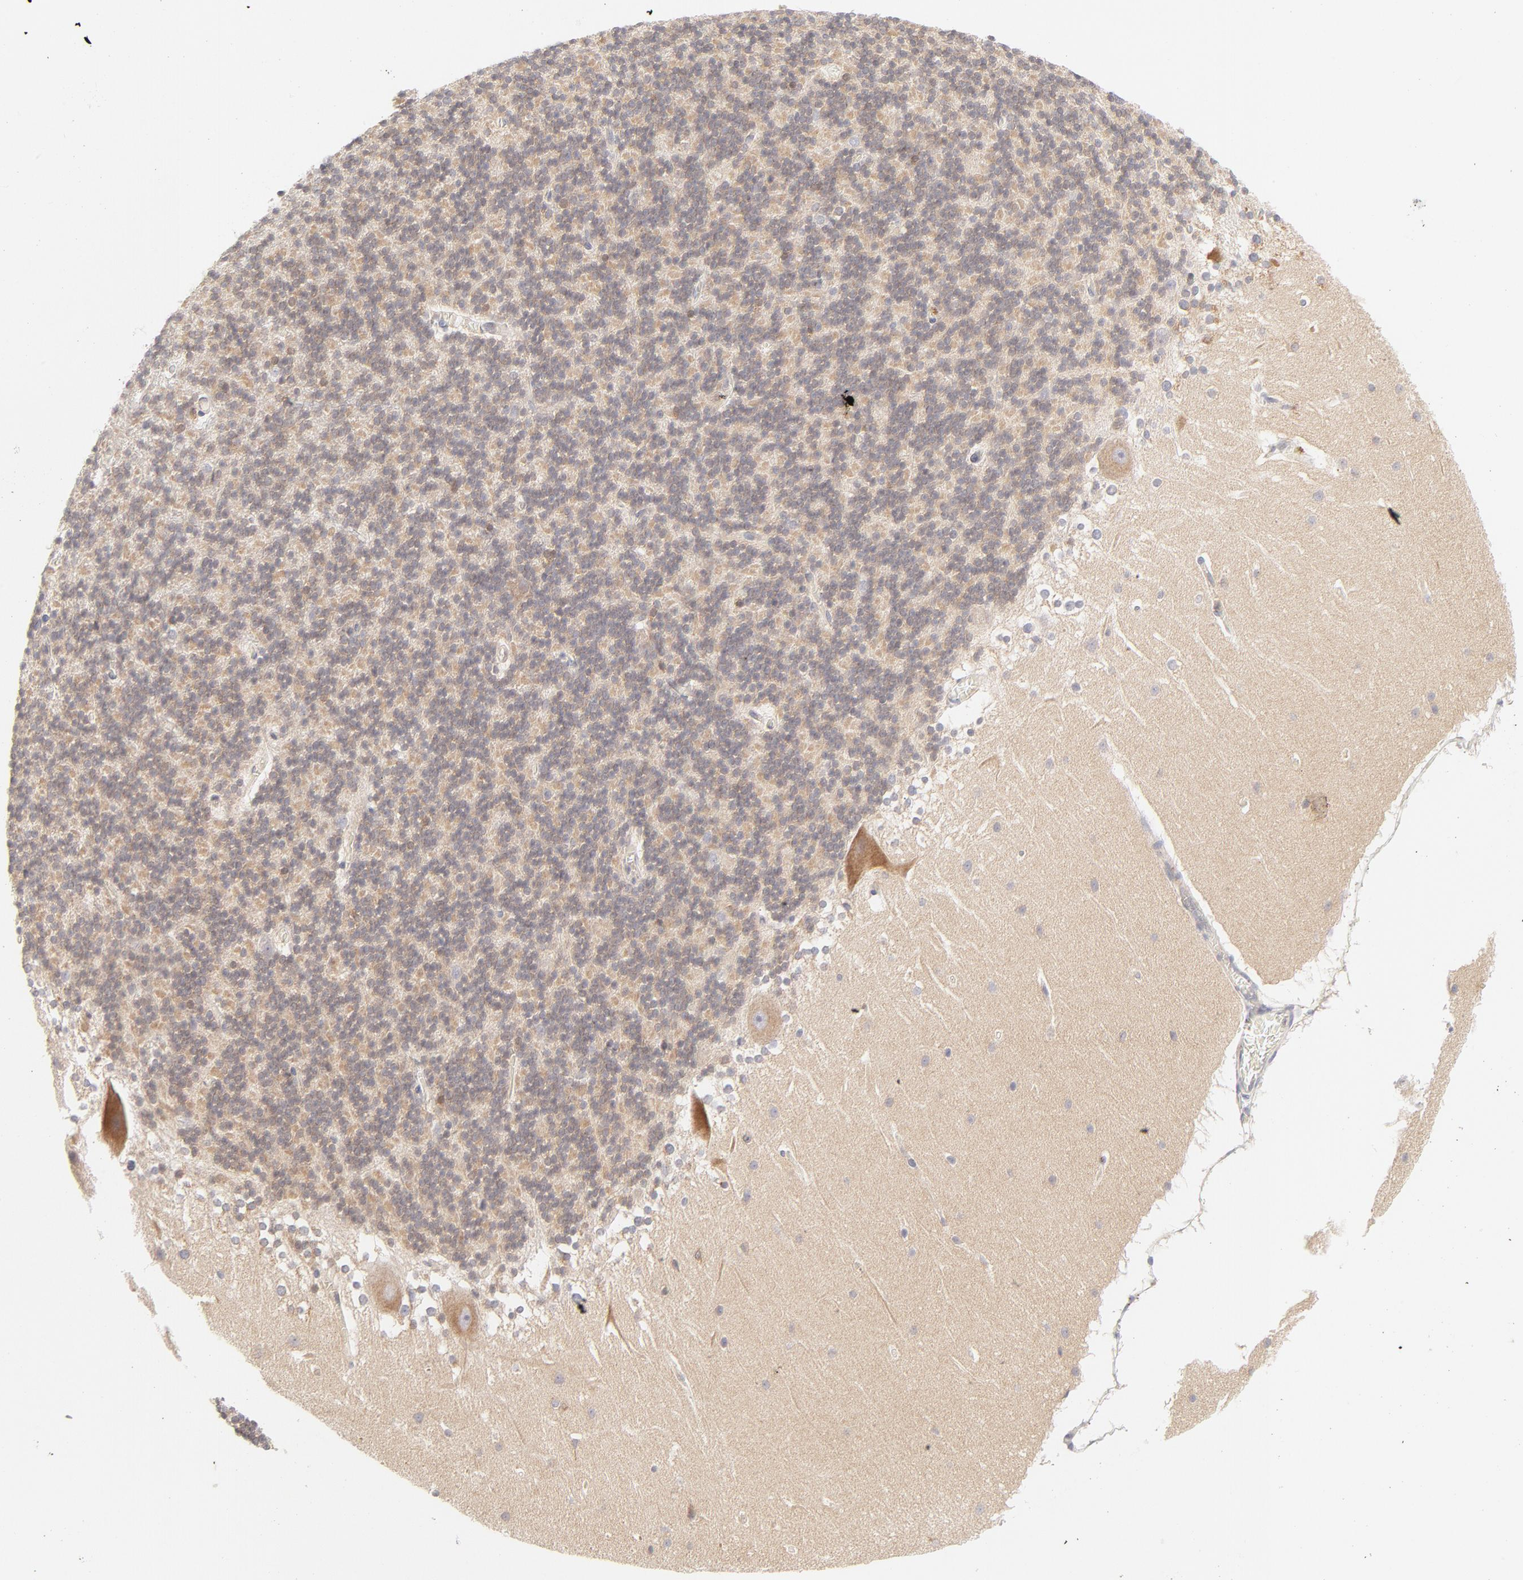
{"staining": {"intensity": "negative", "quantity": "none", "location": "none"}, "tissue": "cerebellum", "cell_type": "Cells in granular layer", "image_type": "normal", "snomed": [{"axis": "morphology", "description": "Normal tissue, NOS"}, {"axis": "topography", "description": "Cerebellum"}], "caption": "A histopathology image of cerebellum stained for a protein shows no brown staining in cells in granular layer.", "gene": "RPS6KA1", "patient": {"sex": "female", "age": 19}}